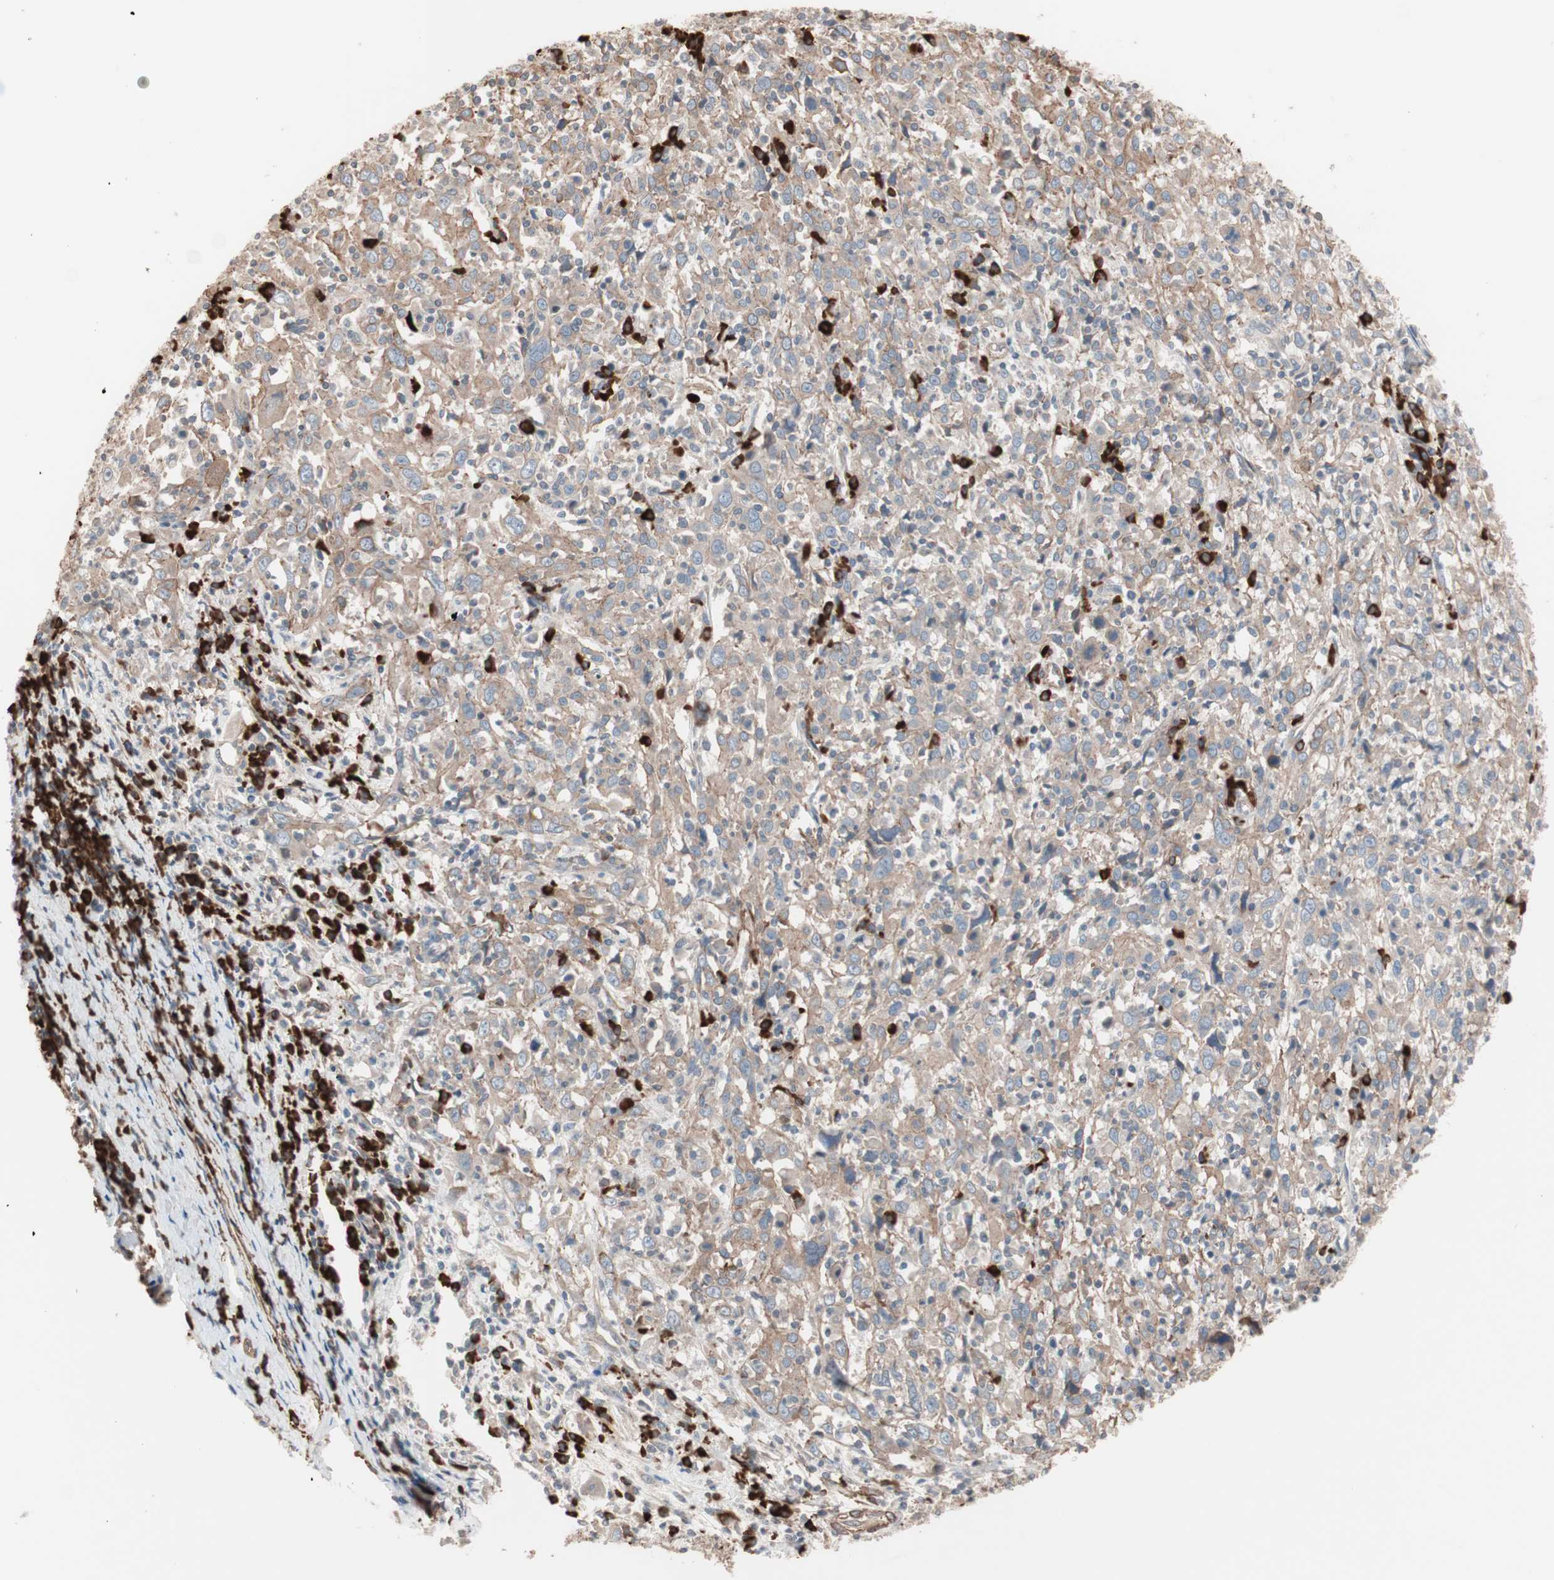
{"staining": {"intensity": "weak", "quantity": ">75%", "location": "cytoplasmic/membranous"}, "tissue": "cervical cancer", "cell_type": "Tumor cells", "image_type": "cancer", "snomed": [{"axis": "morphology", "description": "Squamous cell carcinoma, NOS"}, {"axis": "topography", "description": "Cervix"}], "caption": "Immunohistochemistry (IHC) image of neoplastic tissue: squamous cell carcinoma (cervical) stained using immunohistochemistry shows low levels of weak protein expression localized specifically in the cytoplasmic/membranous of tumor cells, appearing as a cytoplasmic/membranous brown color.", "gene": "ALG5", "patient": {"sex": "female", "age": 46}}